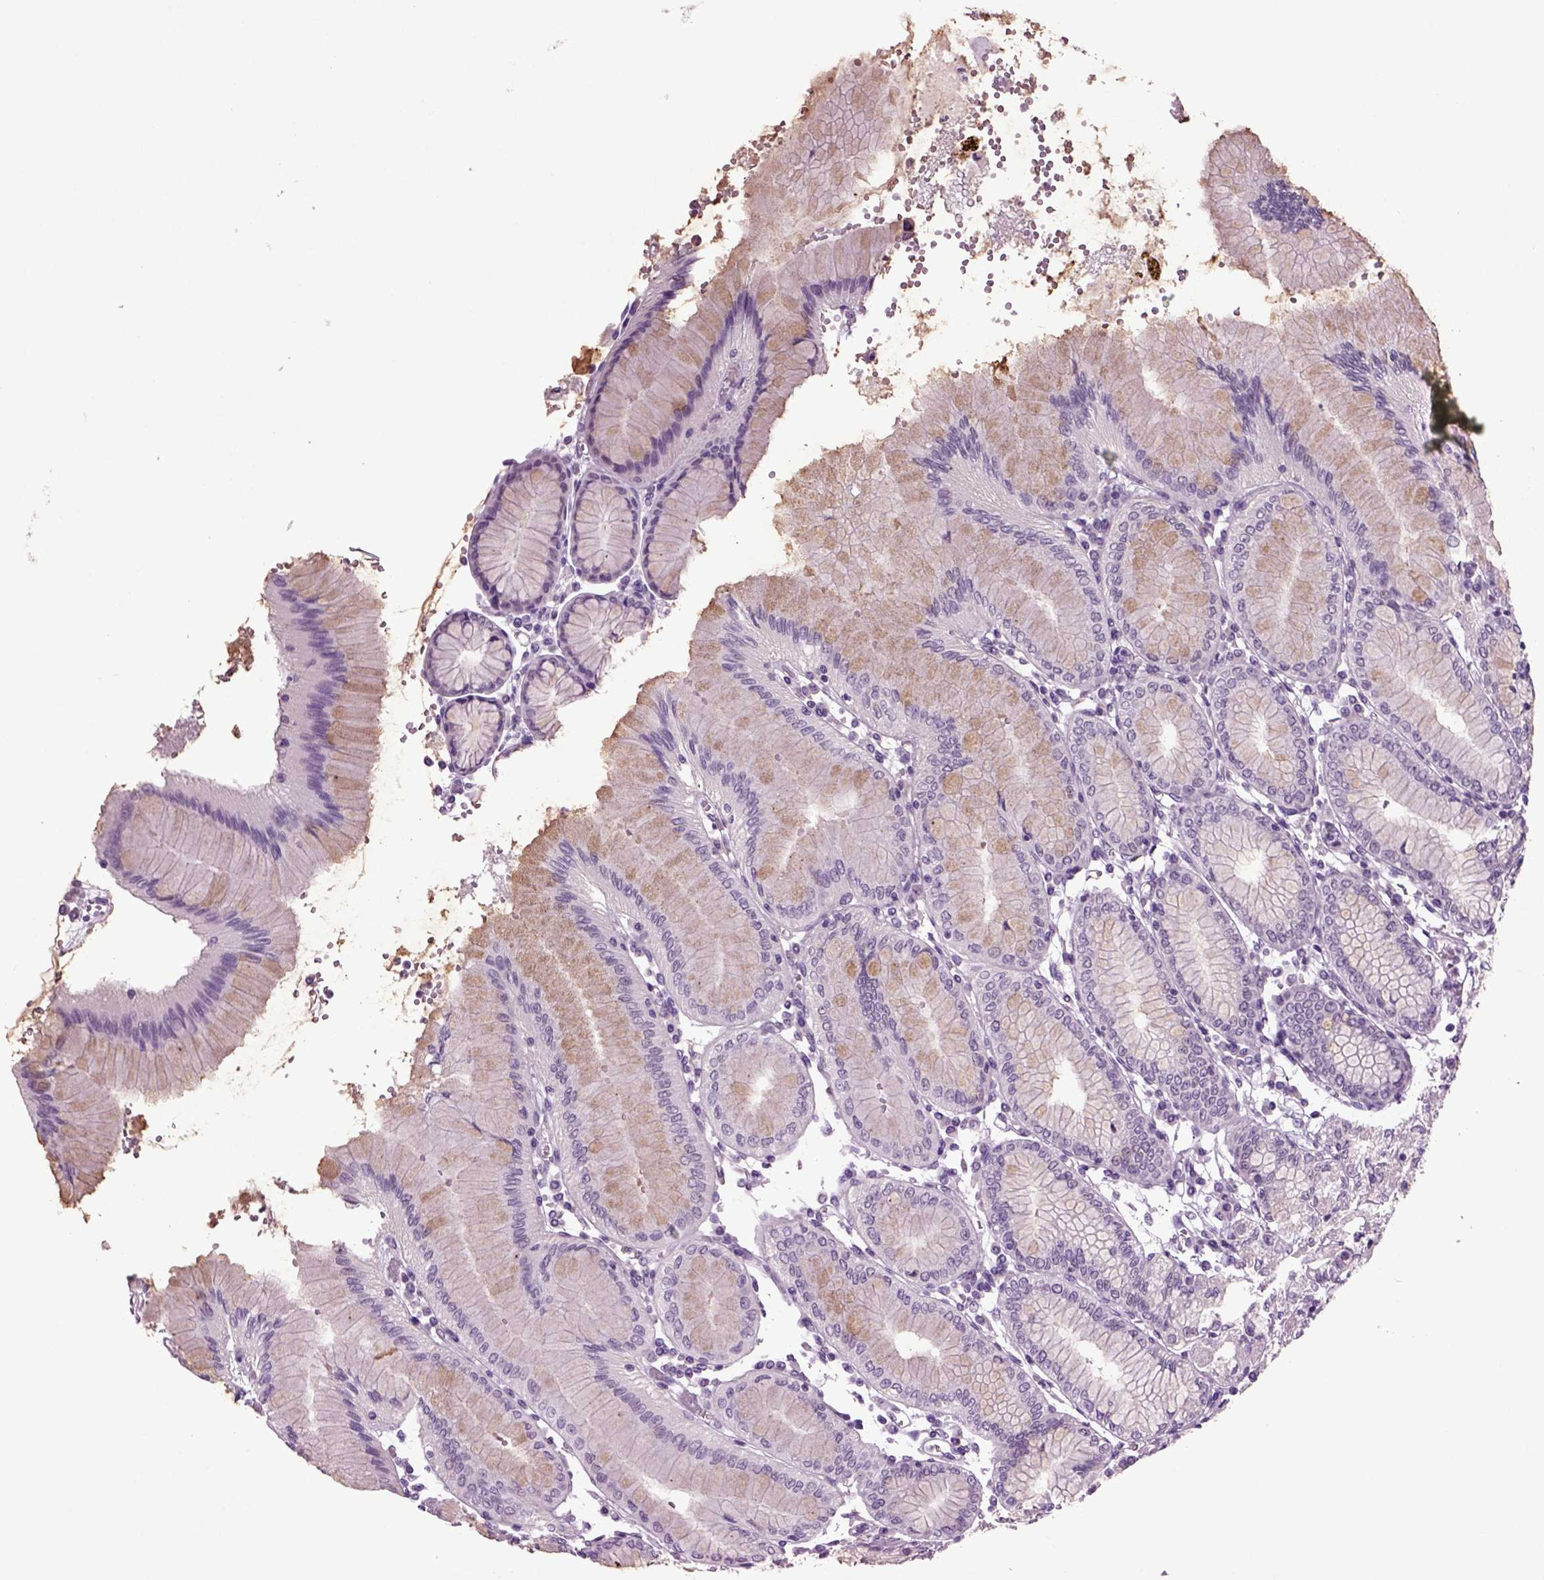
{"staining": {"intensity": "weak", "quantity": "<25%", "location": "cytoplasmic/membranous"}, "tissue": "stomach", "cell_type": "Glandular cells", "image_type": "normal", "snomed": [{"axis": "morphology", "description": "Normal tissue, NOS"}, {"axis": "topography", "description": "Skeletal muscle"}, {"axis": "topography", "description": "Stomach"}], "caption": "Glandular cells show no significant protein positivity in unremarkable stomach. (DAB immunohistochemistry (IHC) with hematoxylin counter stain).", "gene": "SLC17A6", "patient": {"sex": "female", "age": 57}}